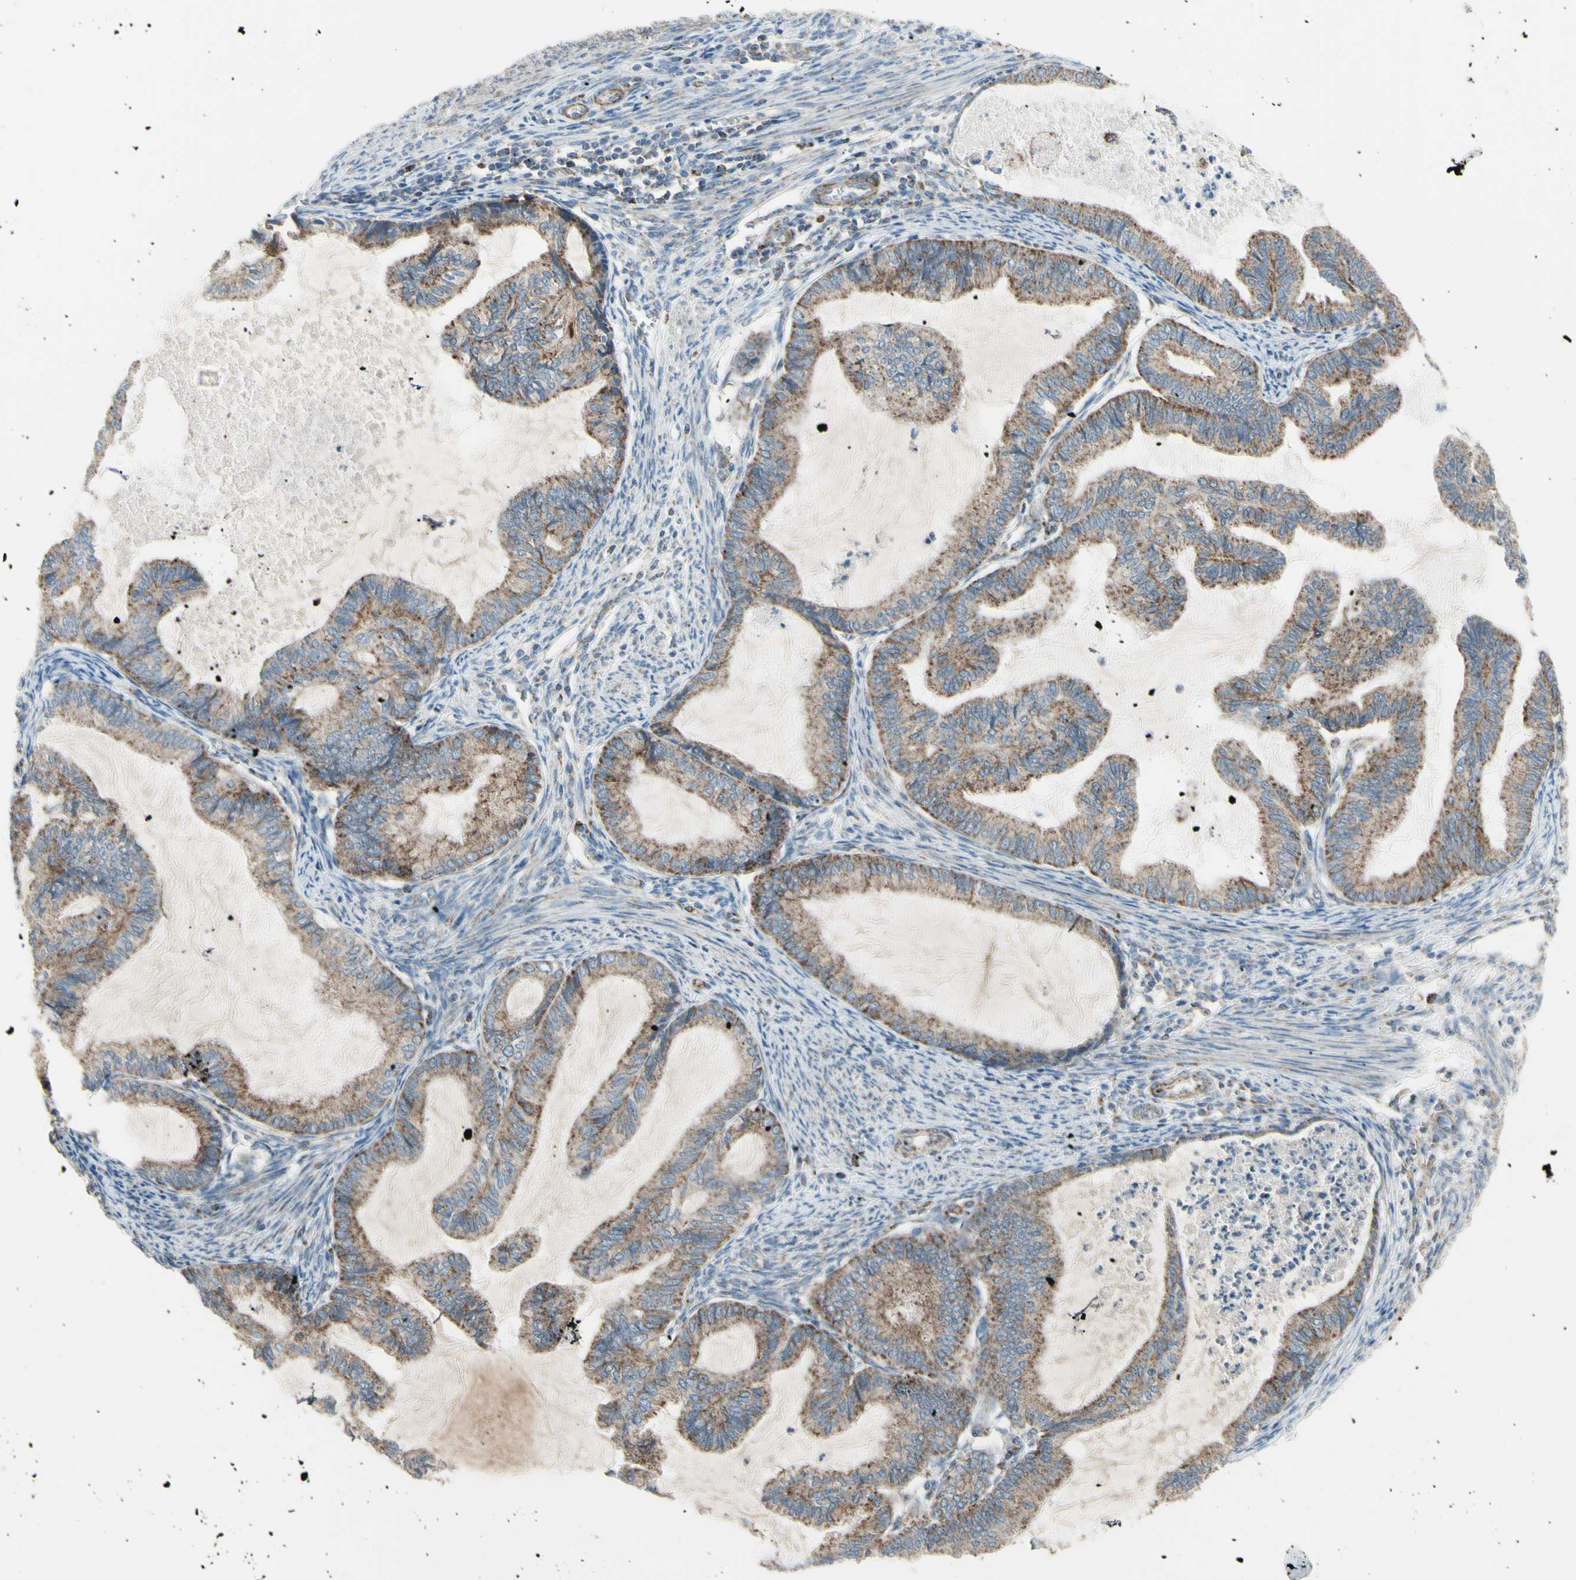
{"staining": {"intensity": "weak", "quantity": ">75%", "location": "cytoplasmic/membranous"}, "tissue": "cervical cancer", "cell_type": "Tumor cells", "image_type": "cancer", "snomed": [{"axis": "morphology", "description": "Normal tissue, NOS"}, {"axis": "morphology", "description": "Adenocarcinoma, NOS"}, {"axis": "topography", "description": "Cervix"}, {"axis": "topography", "description": "Endometrium"}], "caption": "Human cervical cancer (adenocarcinoma) stained with a protein marker displays weak staining in tumor cells.", "gene": "FAM171B", "patient": {"sex": "female", "age": 86}}